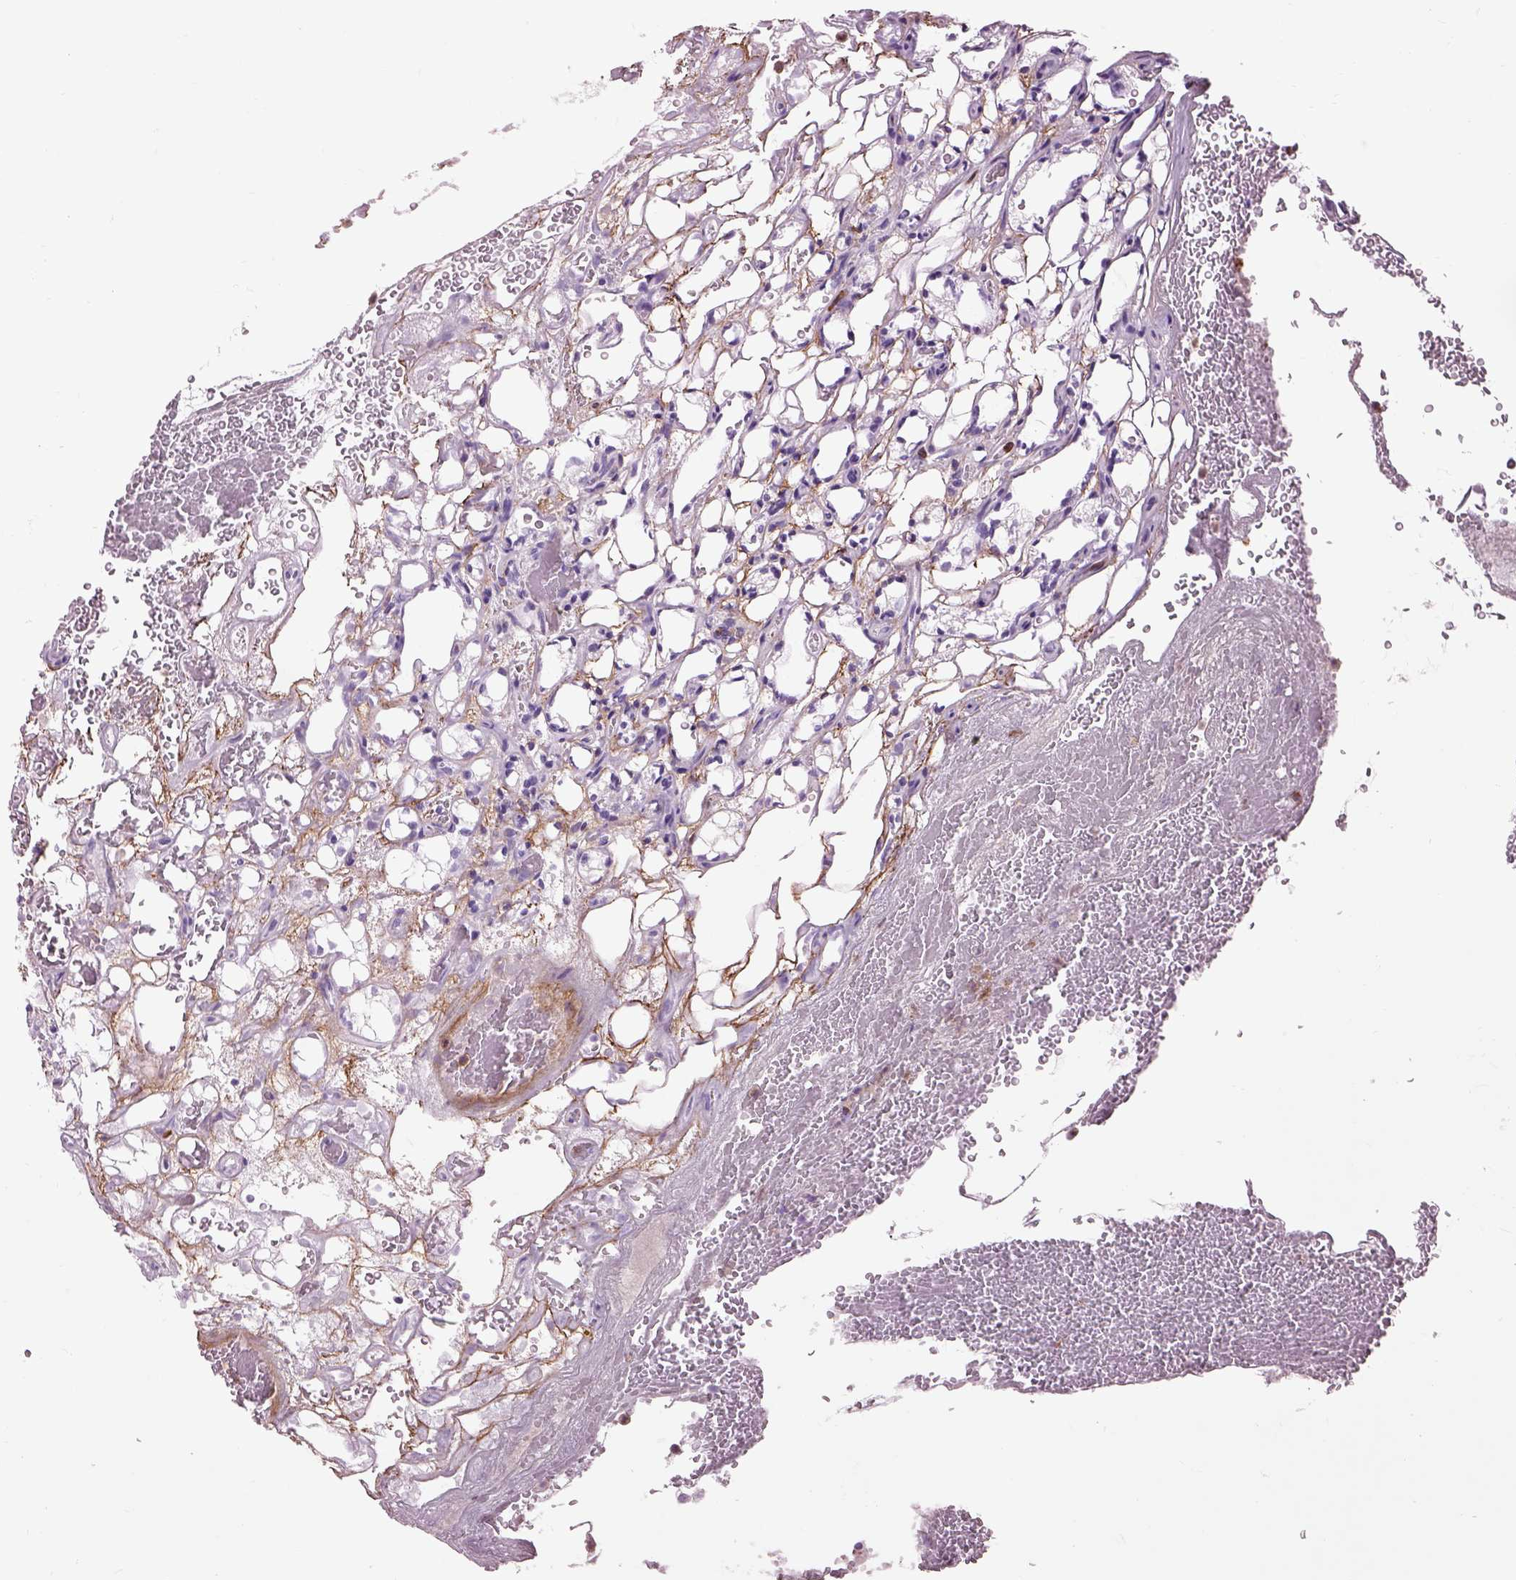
{"staining": {"intensity": "negative", "quantity": "none", "location": "none"}, "tissue": "renal cancer", "cell_type": "Tumor cells", "image_type": "cancer", "snomed": [{"axis": "morphology", "description": "Adenocarcinoma, NOS"}, {"axis": "topography", "description": "Kidney"}], "caption": "Histopathology image shows no significant protein positivity in tumor cells of renal adenocarcinoma.", "gene": "EMILIN2", "patient": {"sex": "female", "age": 69}}